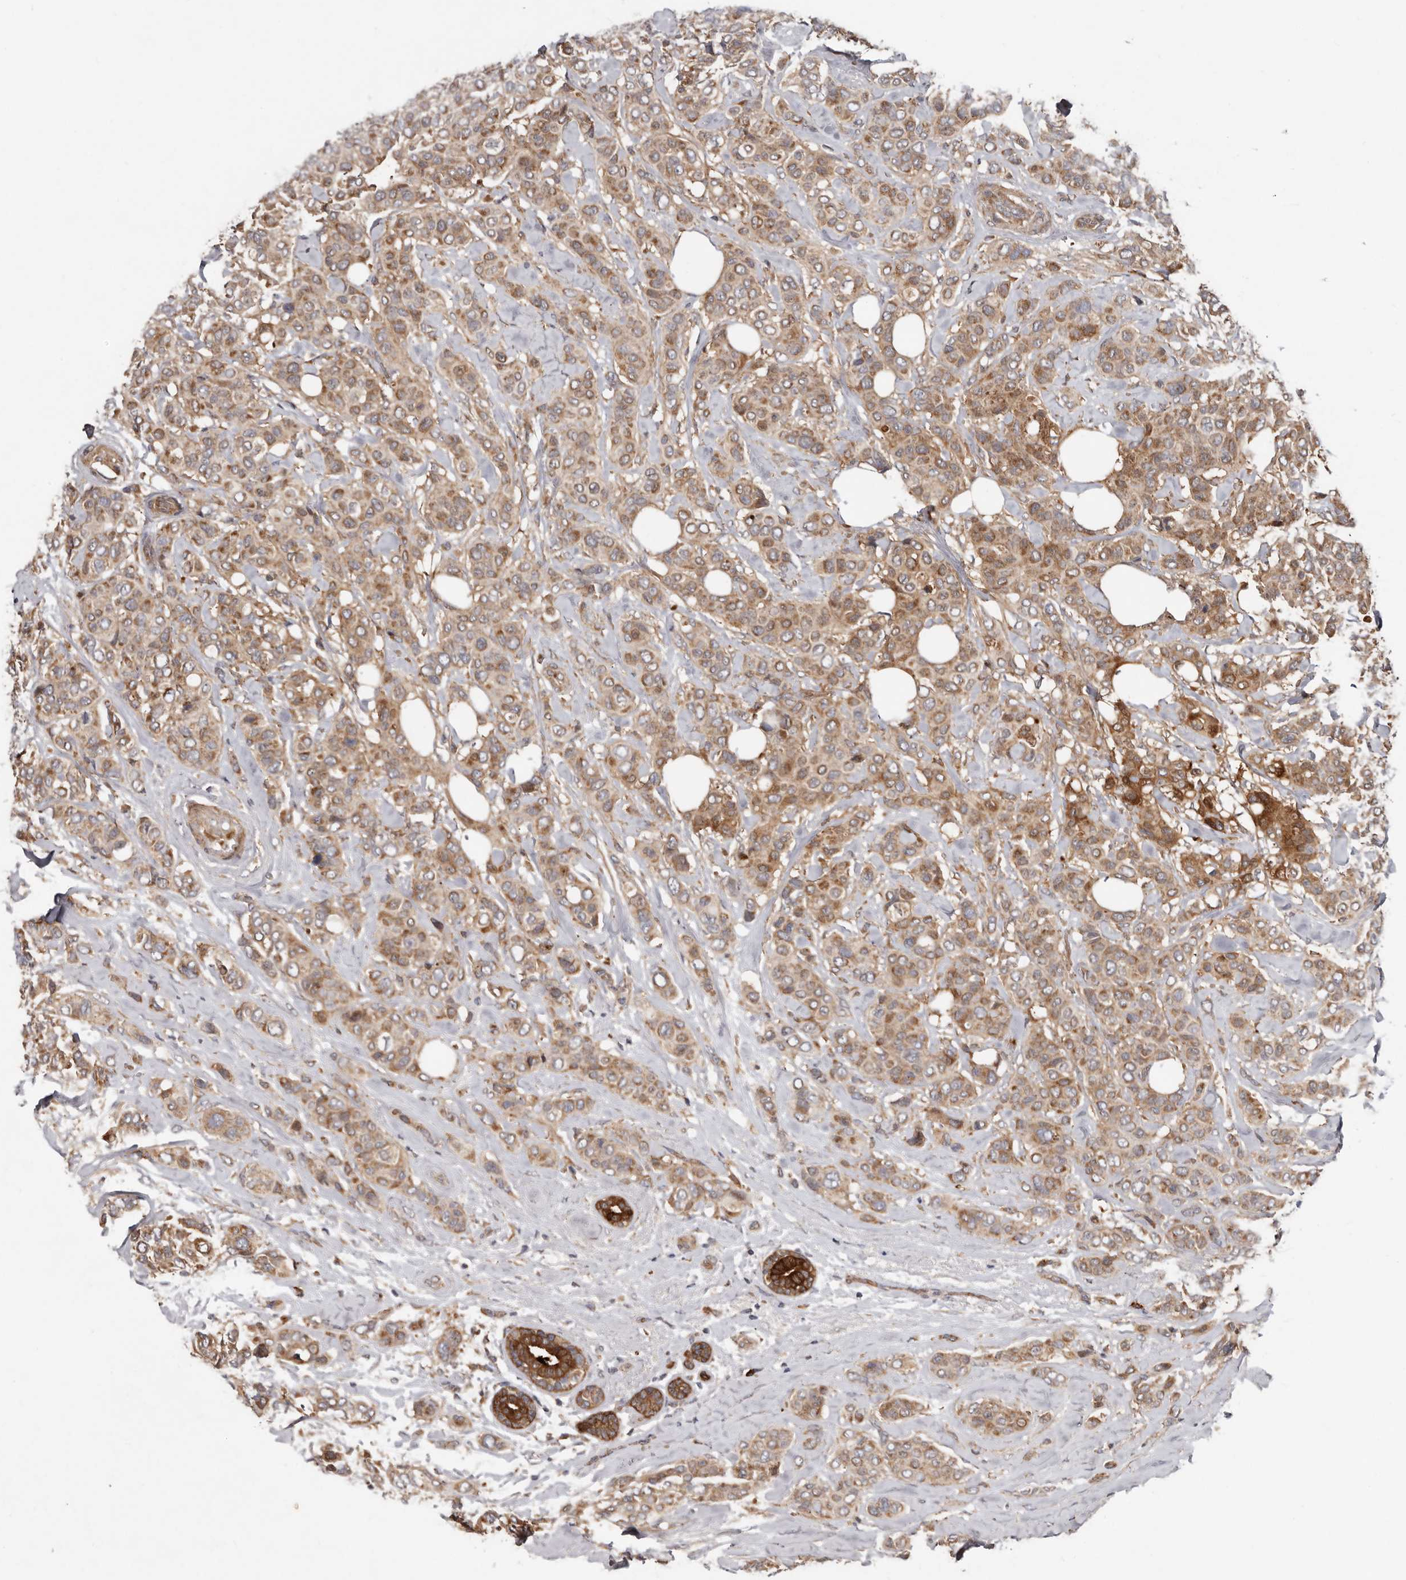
{"staining": {"intensity": "moderate", "quantity": ">75%", "location": "cytoplasmic/membranous"}, "tissue": "breast cancer", "cell_type": "Tumor cells", "image_type": "cancer", "snomed": [{"axis": "morphology", "description": "Lobular carcinoma"}, {"axis": "topography", "description": "Breast"}], "caption": "Protein expression by IHC displays moderate cytoplasmic/membranous expression in approximately >75% of tumor cells in lobular carcinoma (breast).", "gene": "GOT1L1", "patient": {"sex": "female", "age": 51}}